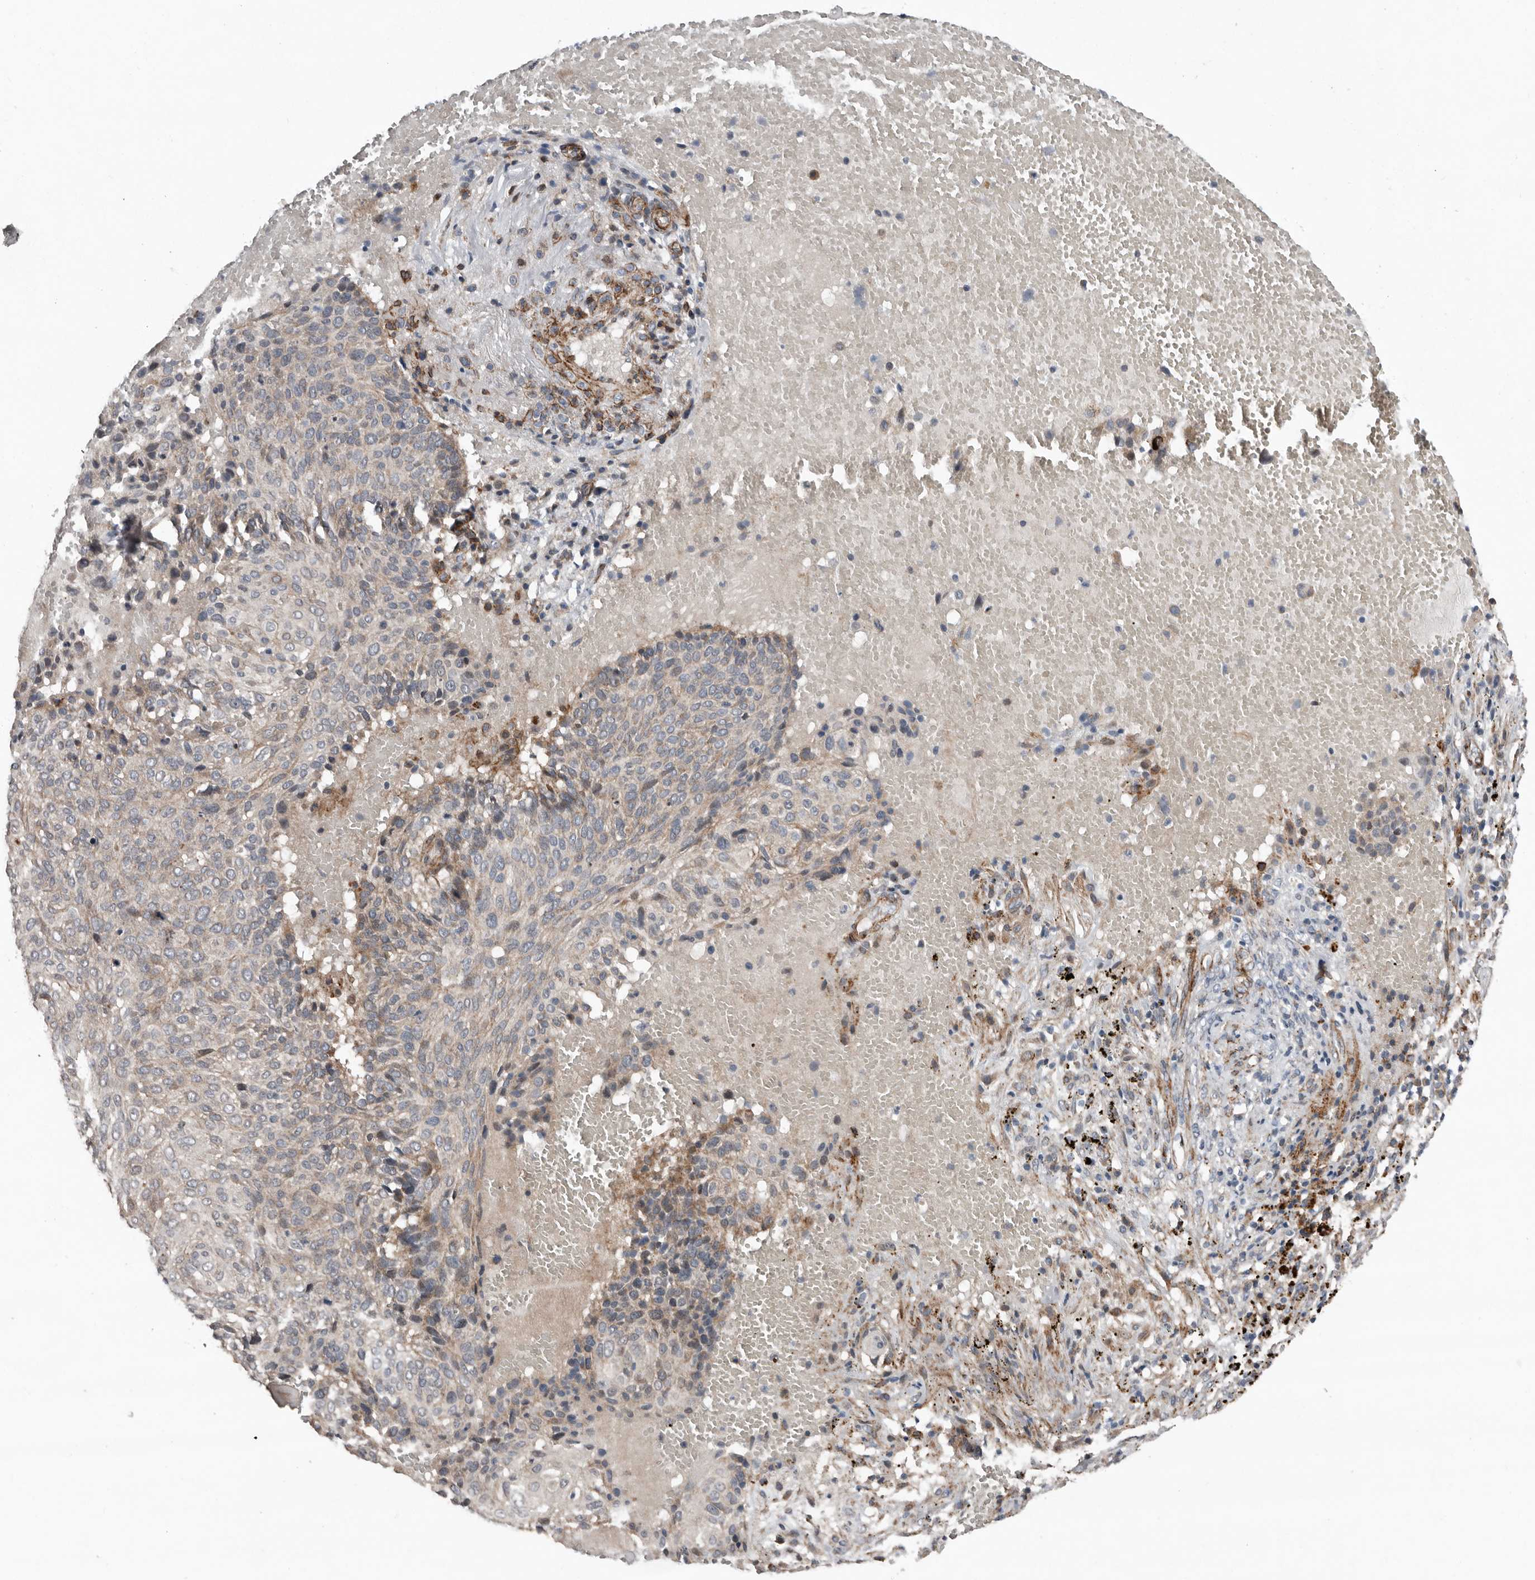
{"staining": {"intensity": "weak", "quantity": "<25%", "location": "cytoplasmic/membranous"}, "tissue": "cervical cancer", "cell_type": "Tumor cells", "image_type": "cancer", "snomed": [{"axis": "morphology", "description": "Squamous cell carcinoma, NOS"}, {"axis": "topography", "description": "Cervix"}], "caption": "An image of human cervical cancer is negative for staining in tumor cells. (Immunohistochemistry, brightfield microscopy, high magnification).", "gene": "RANBP17", "patient": {"sex": "female", "age": 74}}